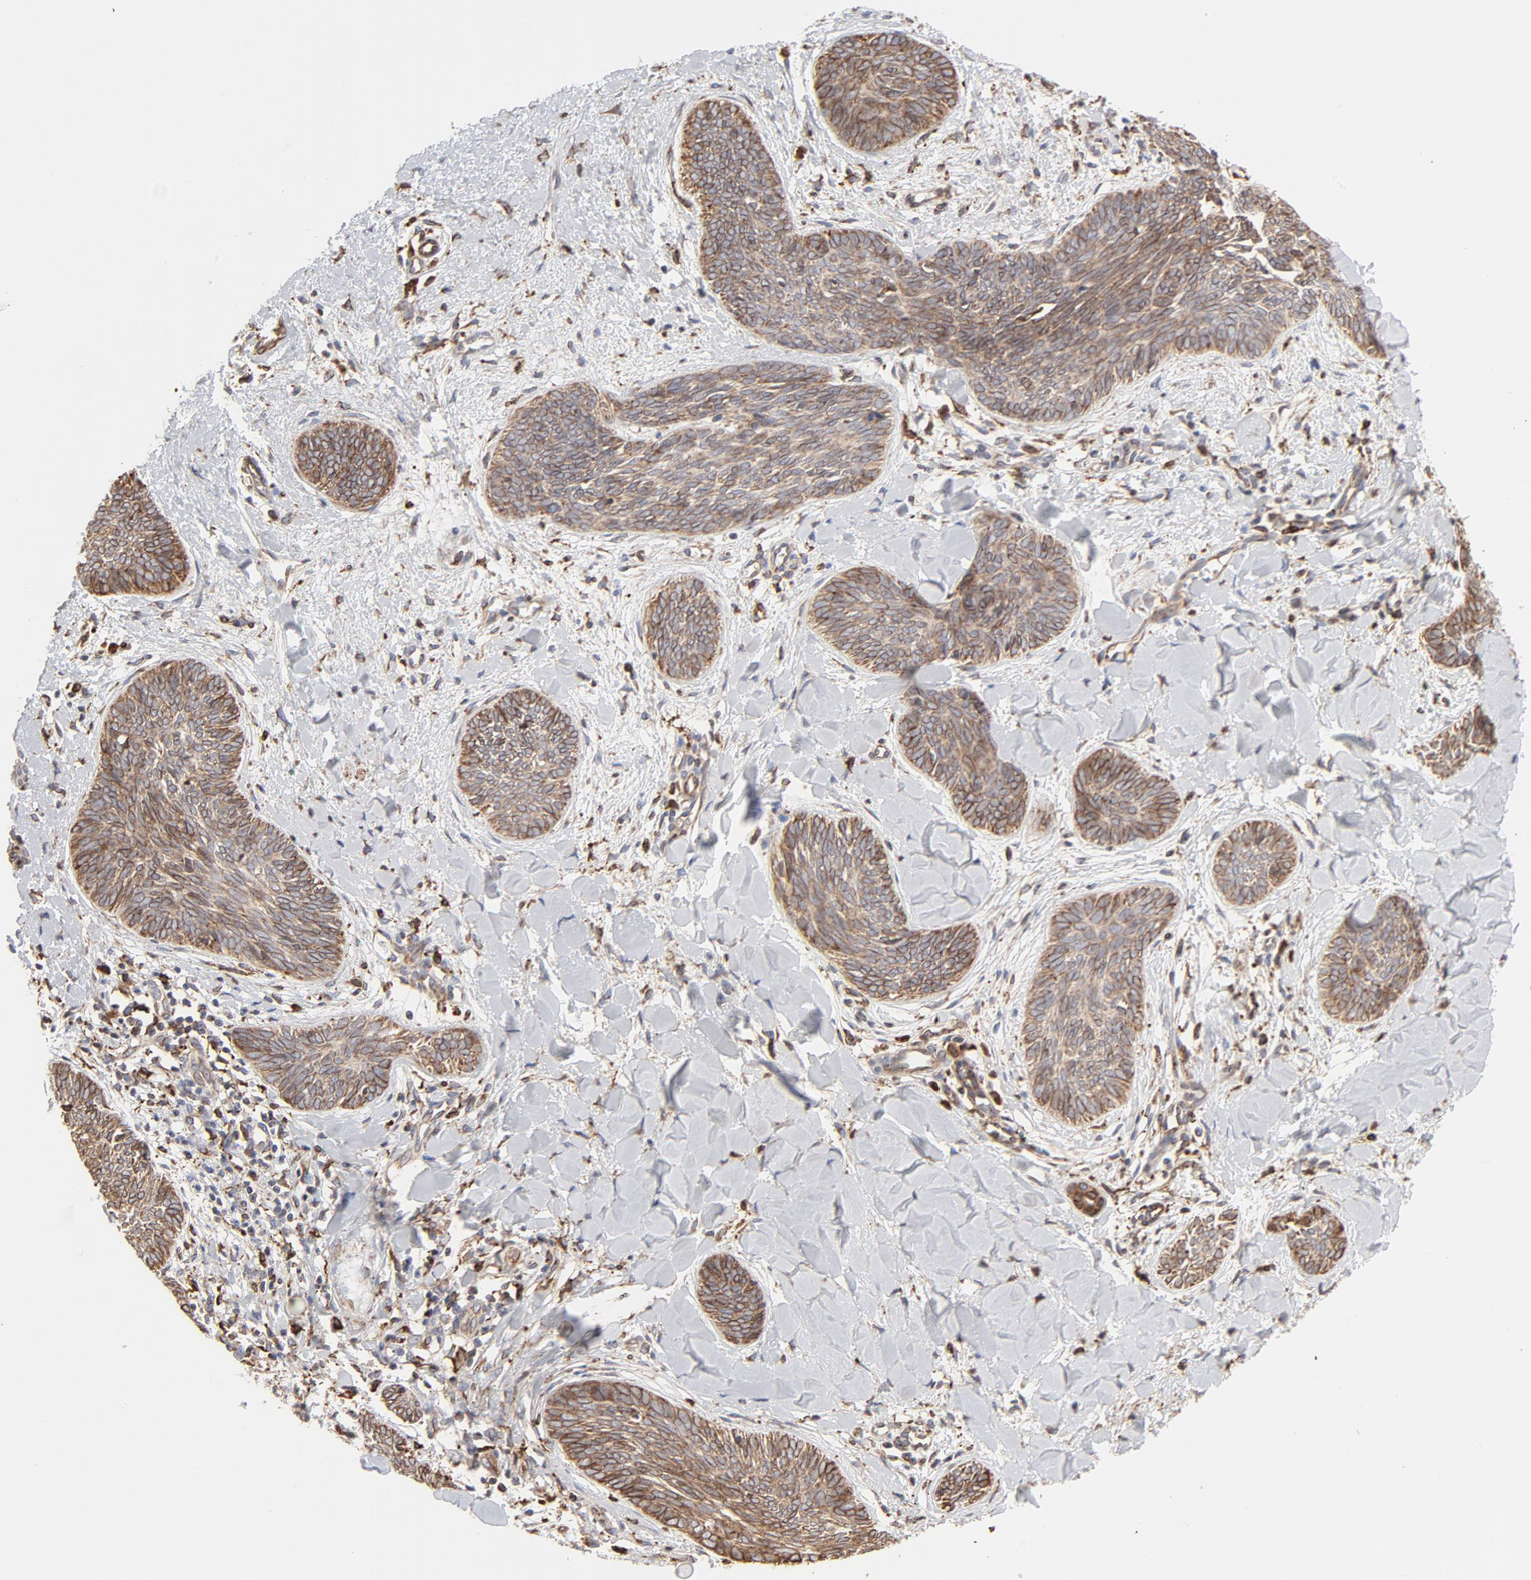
{"staining": {"intensity": "moderate", "quantity": ">75%", "location": "cytoplasmic/membranous"}, "tissue": "skin cancer", "cell_type": "Tumor cells", "image_type": "cancer", "snomed": [{"axis": "morphology", "description": "Basal cell carcinoma"}, {"axis": "topography", "description": "Skin"}], "caption": "A medium amount of moderate cytoplasmic/membranous positivity is seen in about >75% of tumor cells in basal cell carcinoma (skin) tissue.", "gene": "CANX", "patient": {"sex": "female", "age": 81}}